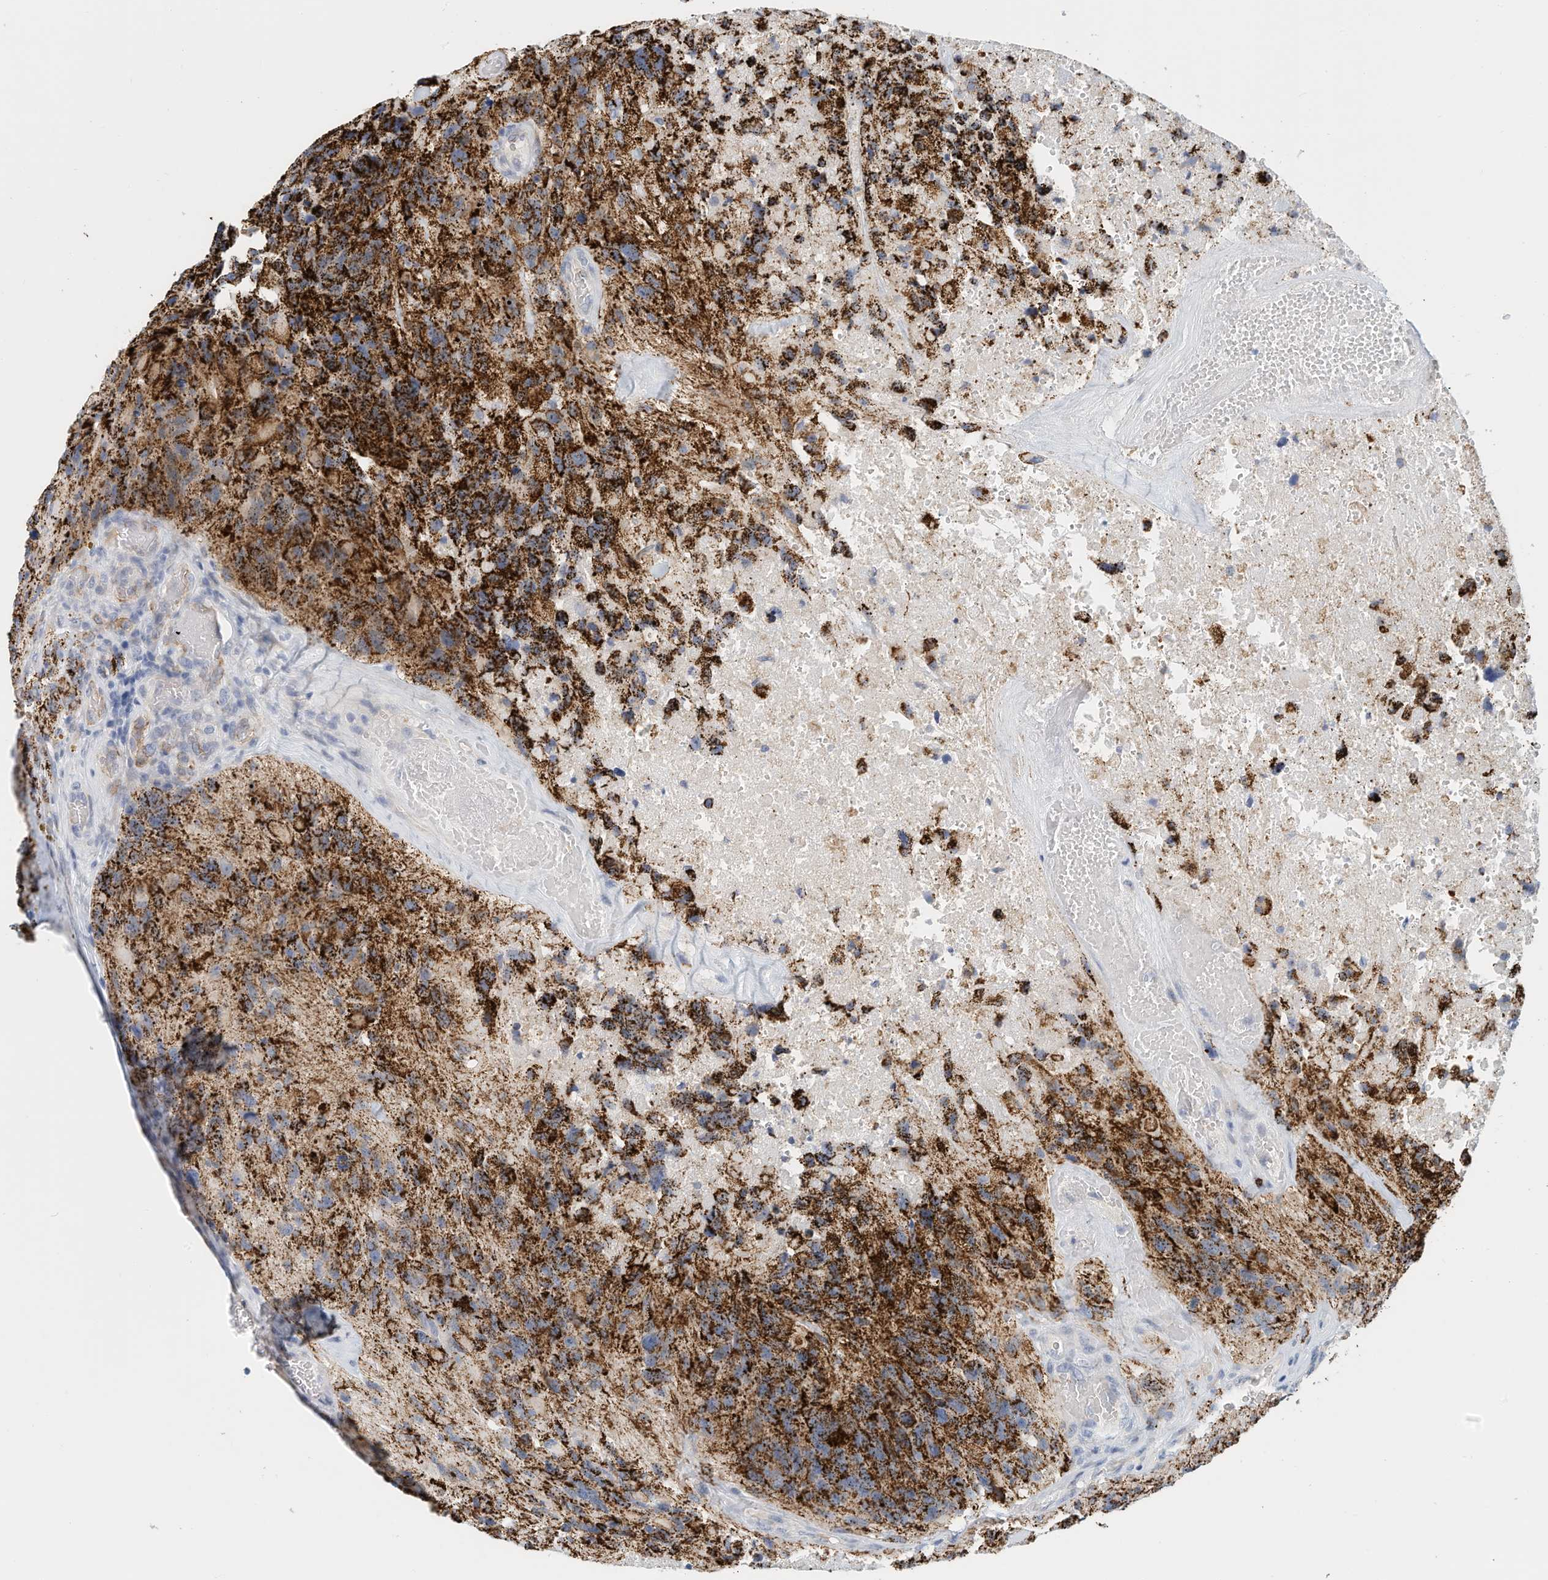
{"staining": {"intensity": "moderate", "quantity": ">75%", "location": "cytoplasmic/membranous"}, "tissue": "glioma", "cell_type": "Tumor cells", "image_type": "cancer", "snomed": [{"axis": "morphology", "description": "Glioma, malignant, High grade"}, {"axis": "topography", "description": "Brain"}], "caption": "This image exhibits glioma stained with immunohistochemistry (IHC) to label a protein in brown. The cytoplasmic/membranous of tumor cells show moderate positivity for the protein. Nuclei are counter-stained blue.", "gene": "ARHGAP28", "patient": {"sex": "male", "age": 69}}